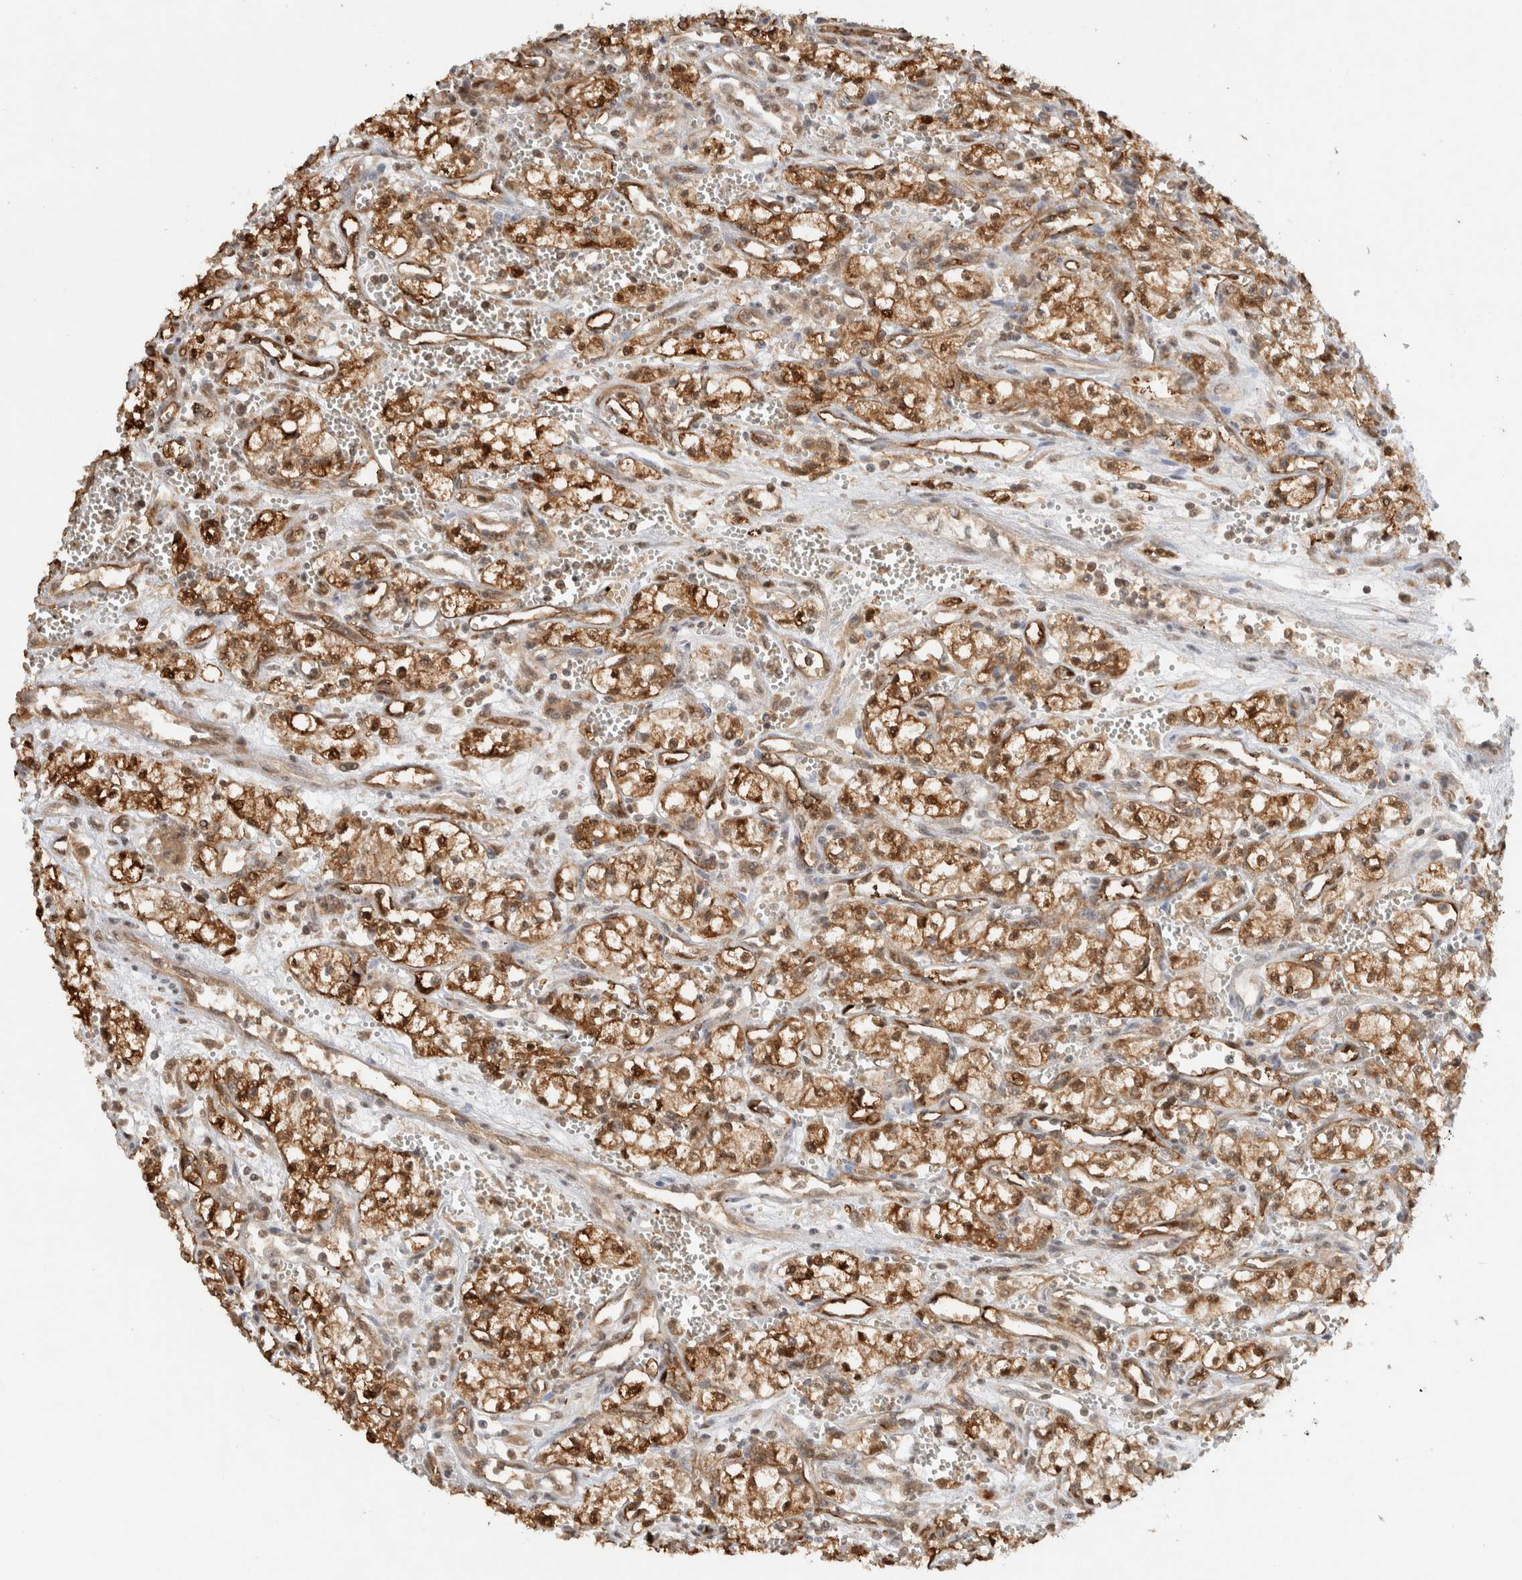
{"staining": {"intensity": "moderate", "quantity": ">75%", "location": "cytoplasmic/membranous,nuclear"}, "tissue": "renal cancer", "cell_type": "Tumor cells", "image_type": "cancer", "snomed": [{"axis": "morphology", "description": "Adenocarcinoma, NOS"}, {"axis": "topography", "description": "Kidney"}], "caption": "Protein analysis of renal cancer (adenocarcinoma) tissue reveals moderate cytoplasmic/membranous and nuclear staining in about >75% of tumor cells. The protein is shown in brown color, while the nuclei are stained blue.", "gene": "CA13", "patient": {"sex": "male", "age": 59}}